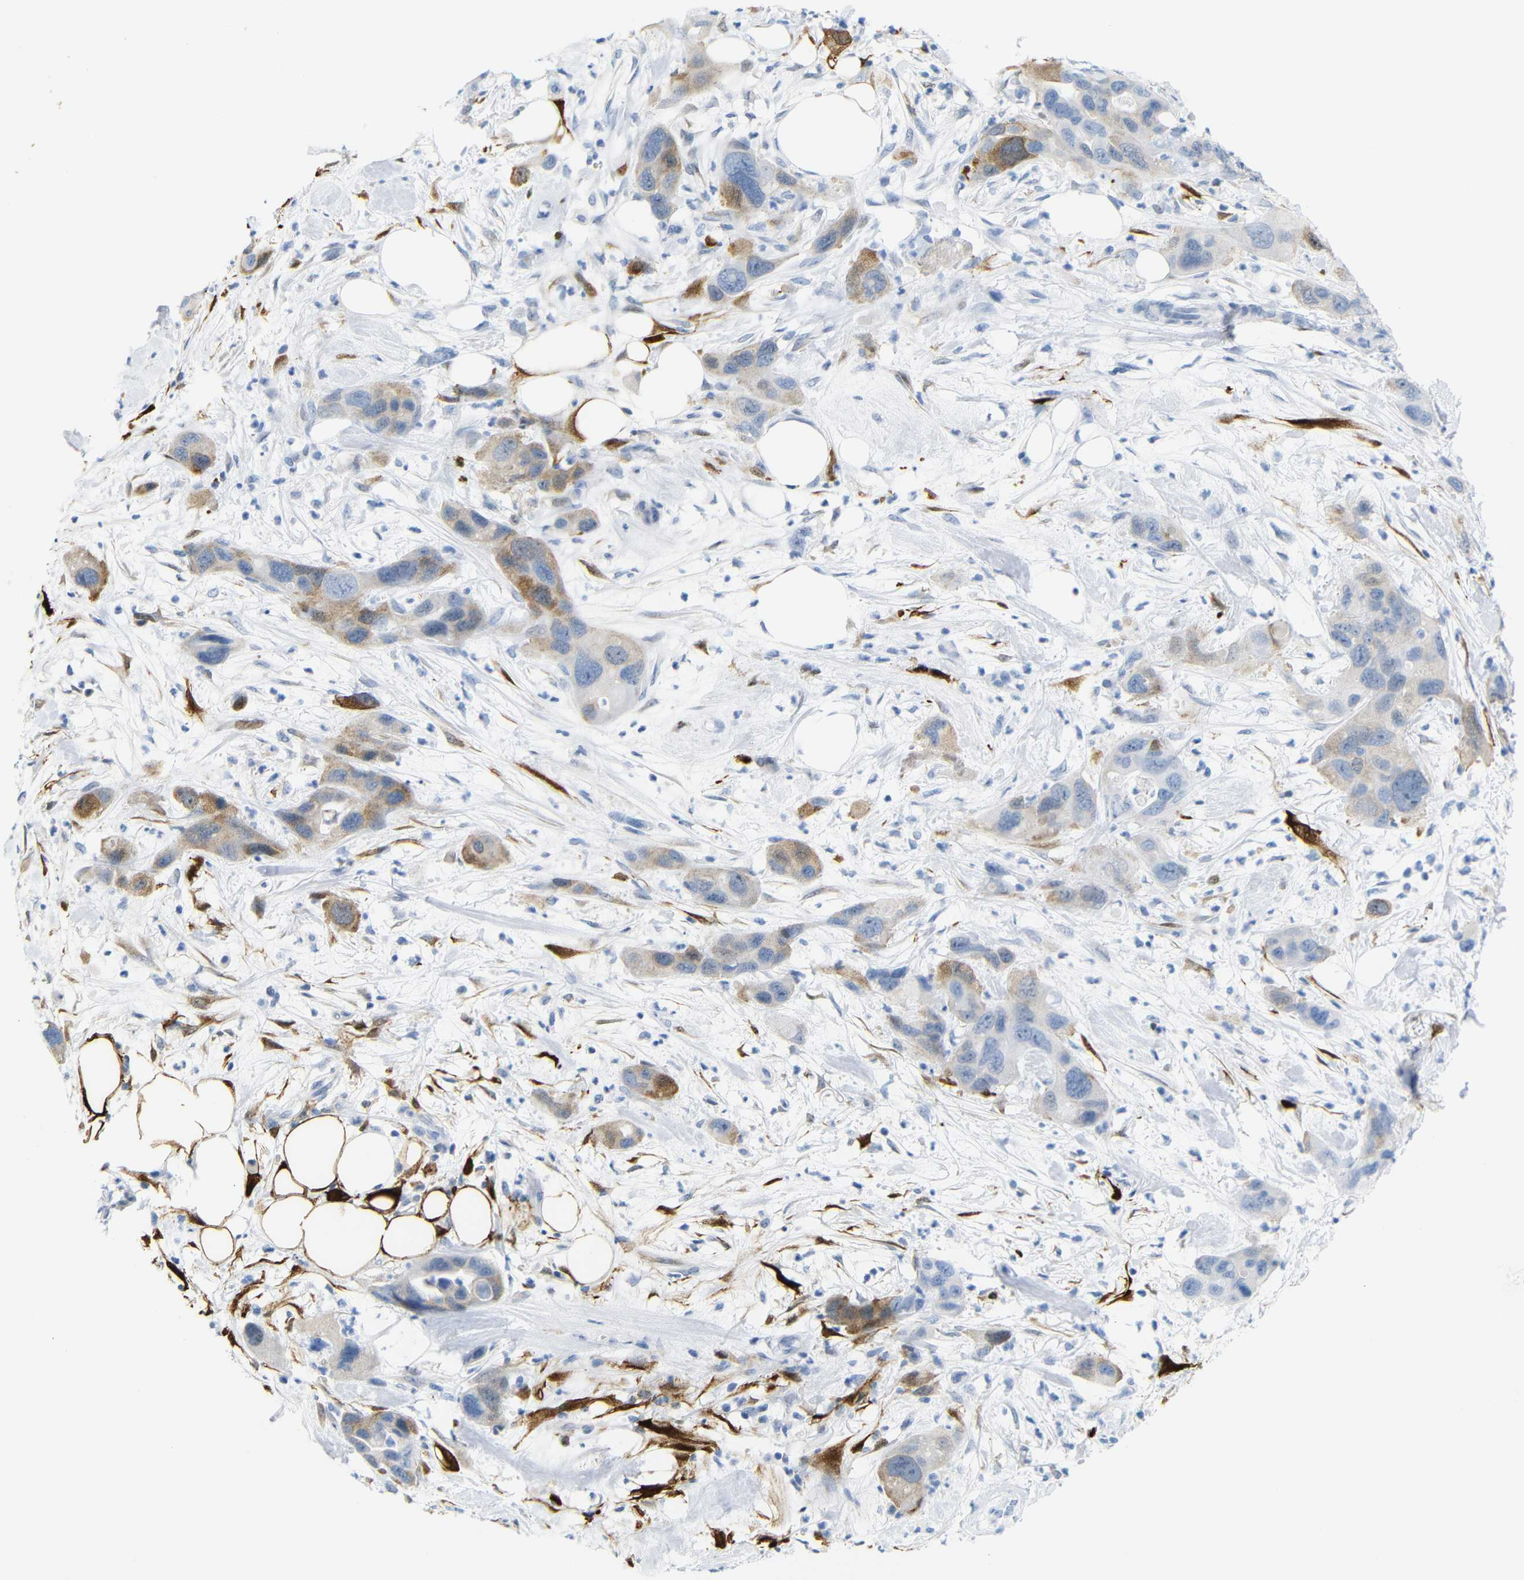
{"staining": {"intensity": "moderate", "quantity": "25%-75%", "location": "cytoplasmic/membranous"}, "tissue": "pancreatic cancer", "cell_type": "Tumor cells", "image_type": "cancer", "snomed": [{"axis": "morphology", "description": "Adenocarcinoma, NOS"}, {"axis": "topography", "description": "Pancreas"}], "caption": "Immunohistochemical staining of human adenocarcinoma (pancreatic) reveals moderate cytoplasmic/membranous protein positivity in about 25%-75% of tumor cells.", "gene": "MT1A", "patient": {"sex": "female", "age": 71}}